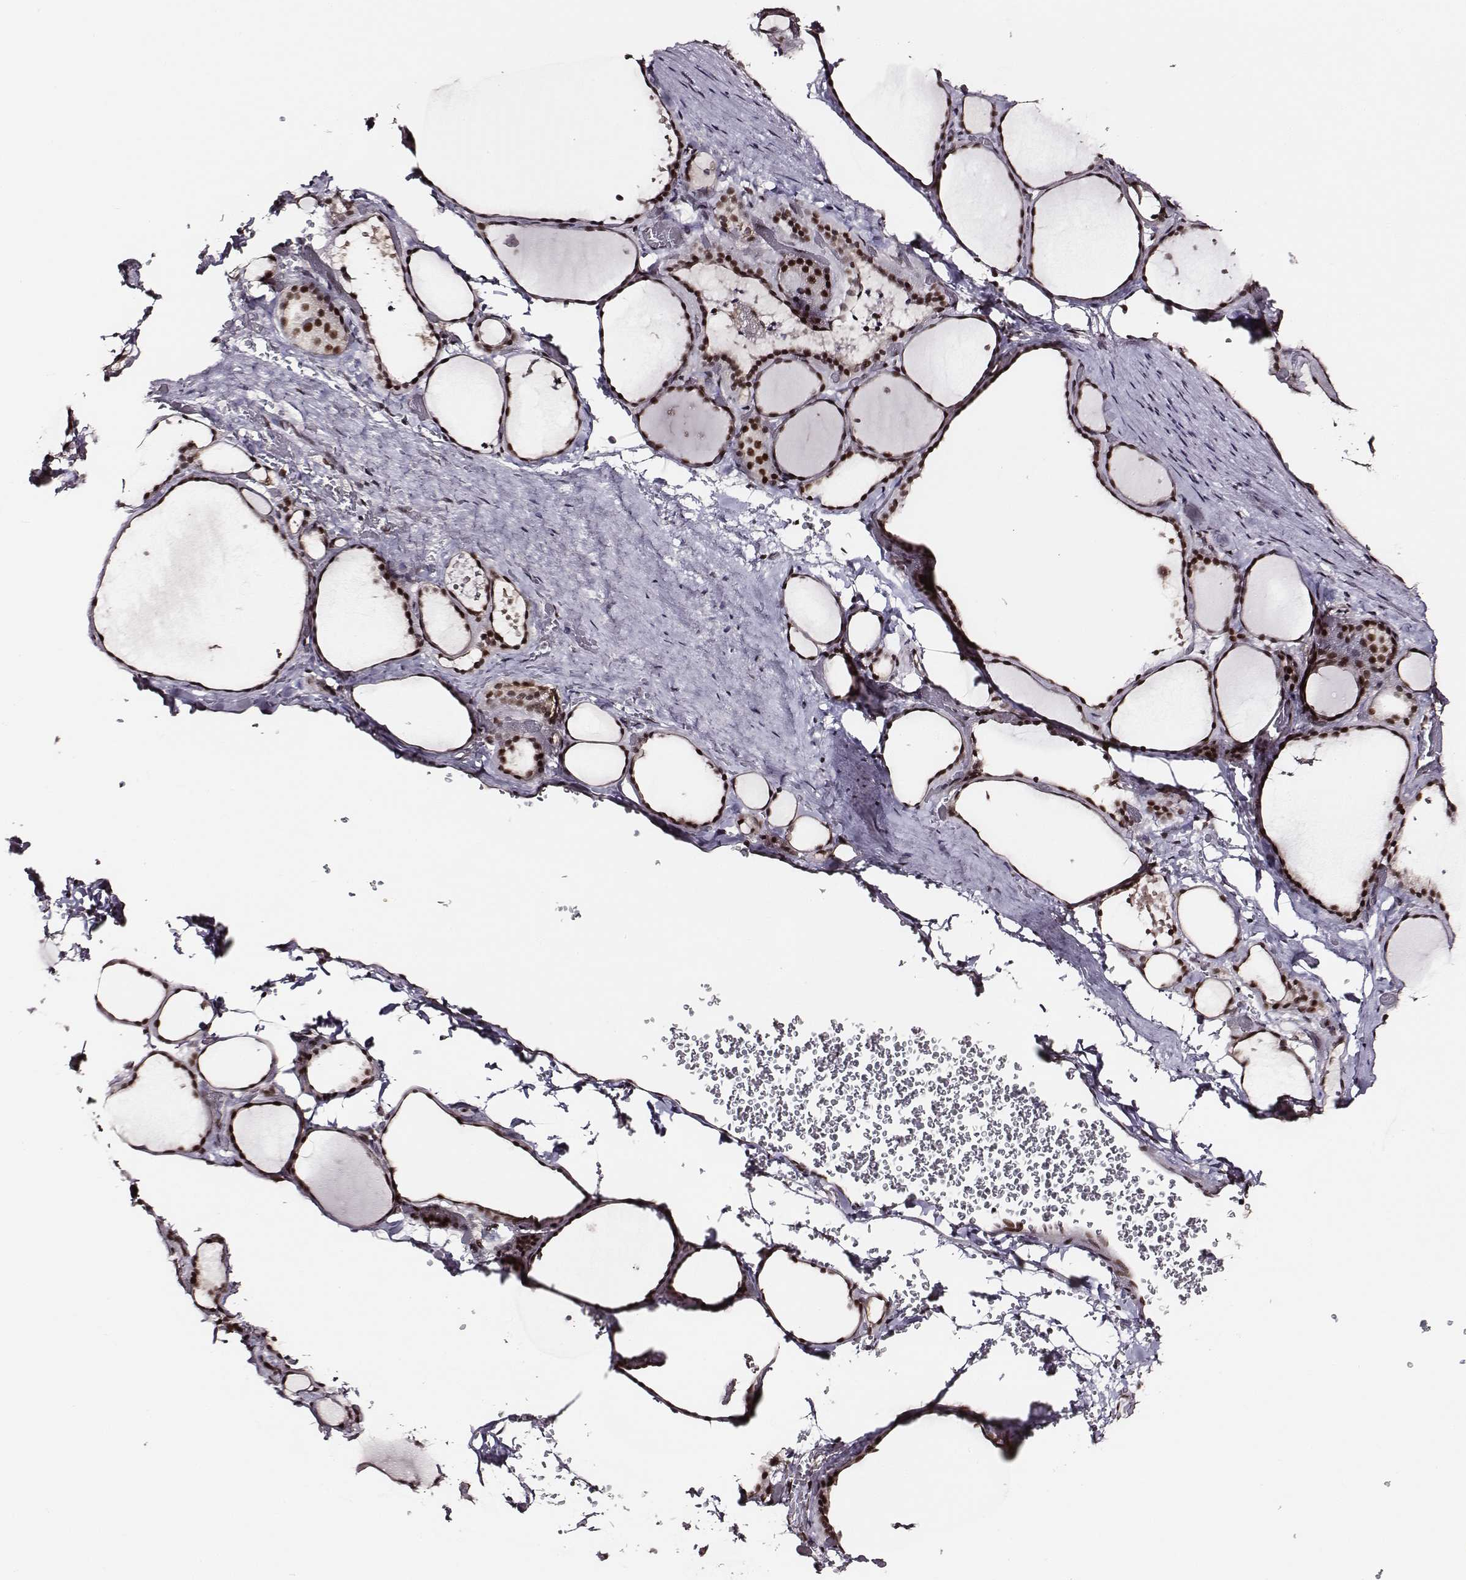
{"staining": {"intensity": "strong", "quantity": ">75%", "location": "nuclear"}, "tissue": "thyroid gland", "cell_type": "Glandular cells", "image_type": "normal", "snomed": [{"axis": "morphology", "description": "Normal tissue, NOS"}, {"axis": "topography", "description": "Thyroid gland"}], "caption": "A high amount of strong nuclear staining is present in approximately >75% of glandular cells in normal thyroid gland.", "gene": "PPARA", "patient": {"sex": "female", "age": 36}}